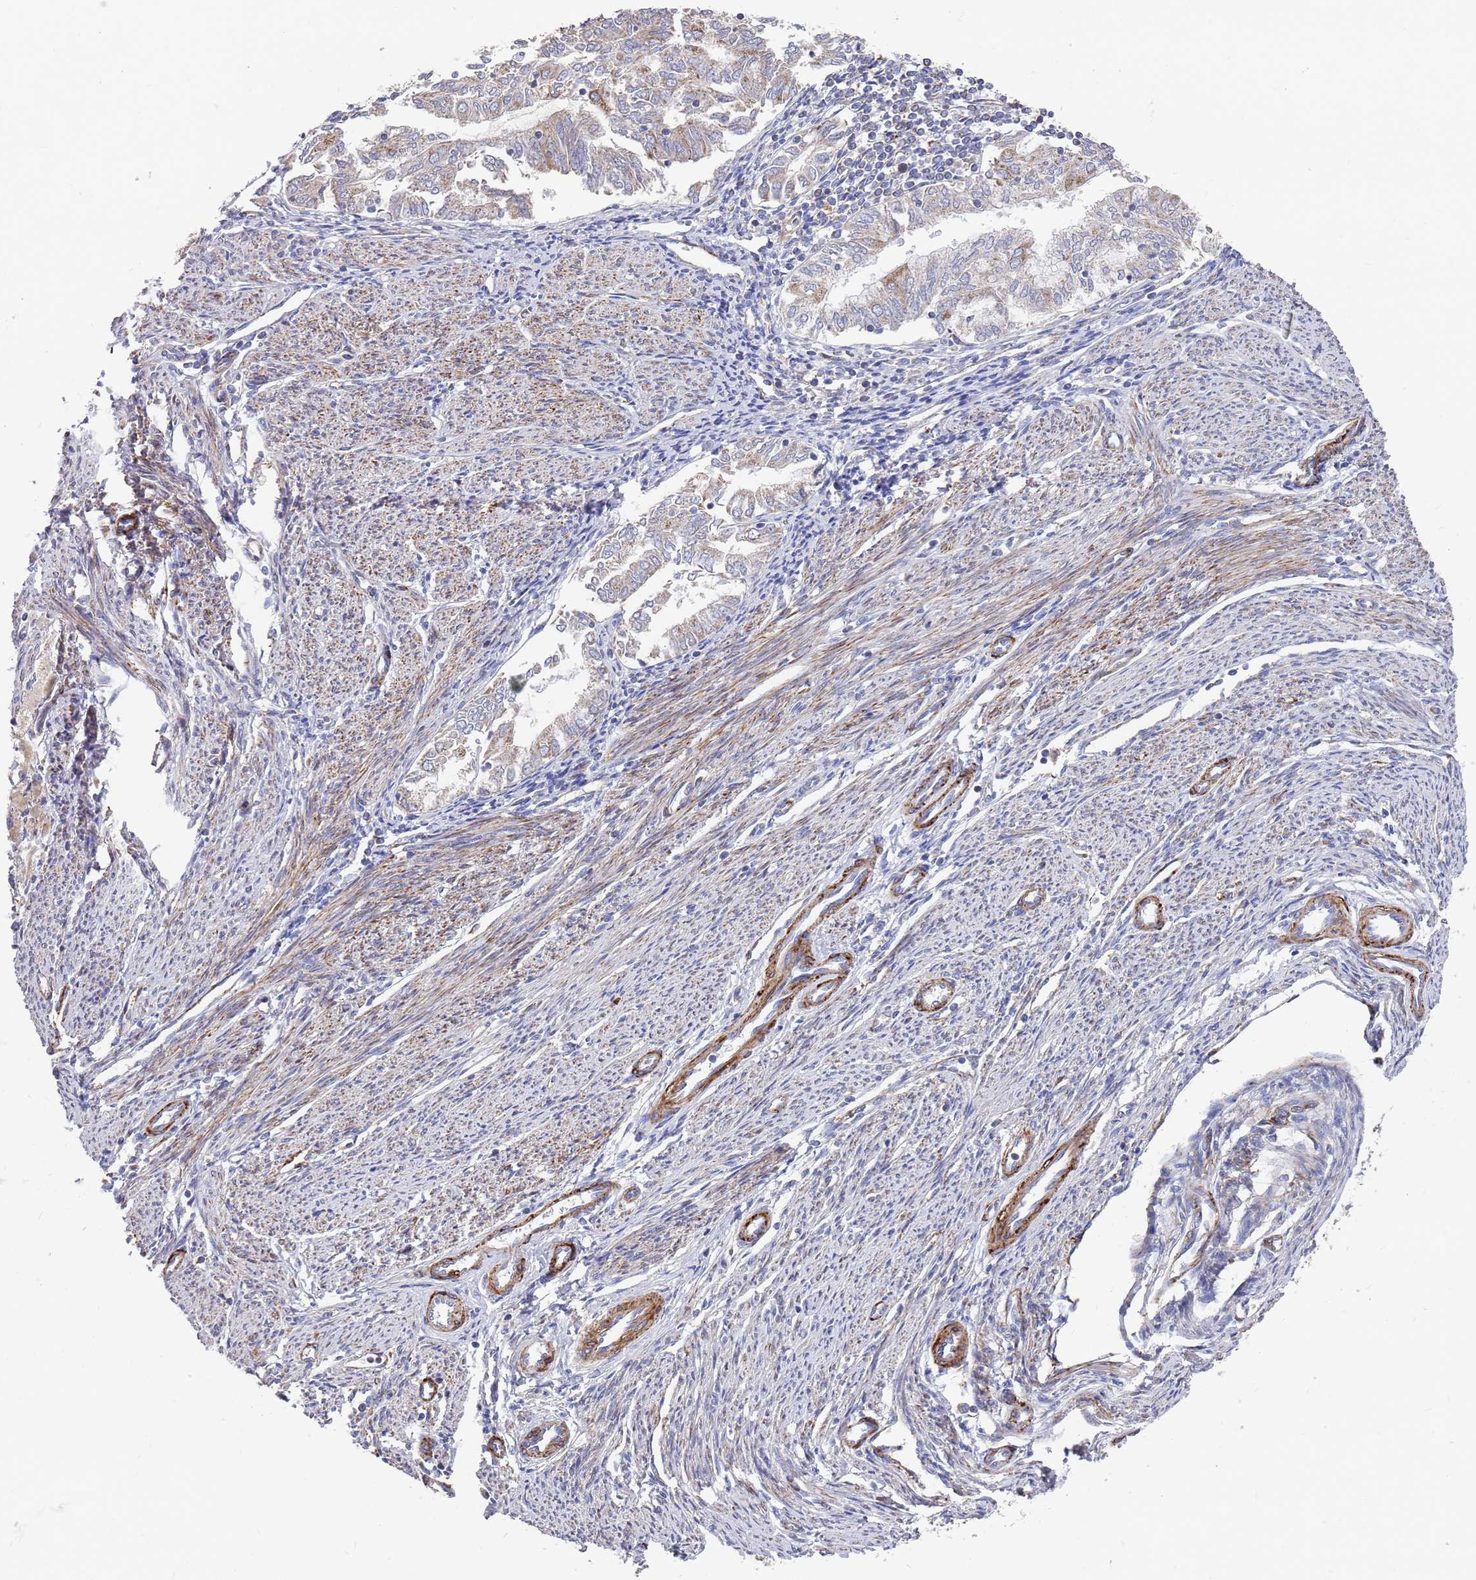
{"staining": {"intensity": "moderate", "quantity": "<25%", "location": "cytoplasmic/membranous"}, "tissue": "endometrial cancer", "cell_type": "Tumor cells", "image_type": "cancer", "snomed": [{"axis": "morphology", "description": "Adenocarcinoma, NOS"}, {"axis": "topography", "description": "Endometrium"}], "caption": "The micrograph reveals staining of endometrial adenocarcinoma, revealing moderate cytoplasmic/membranous protein positivity (brown color) within tumor cells.", "gene": "WDFY3", "patient": {"sex": "female", "age": 79}}